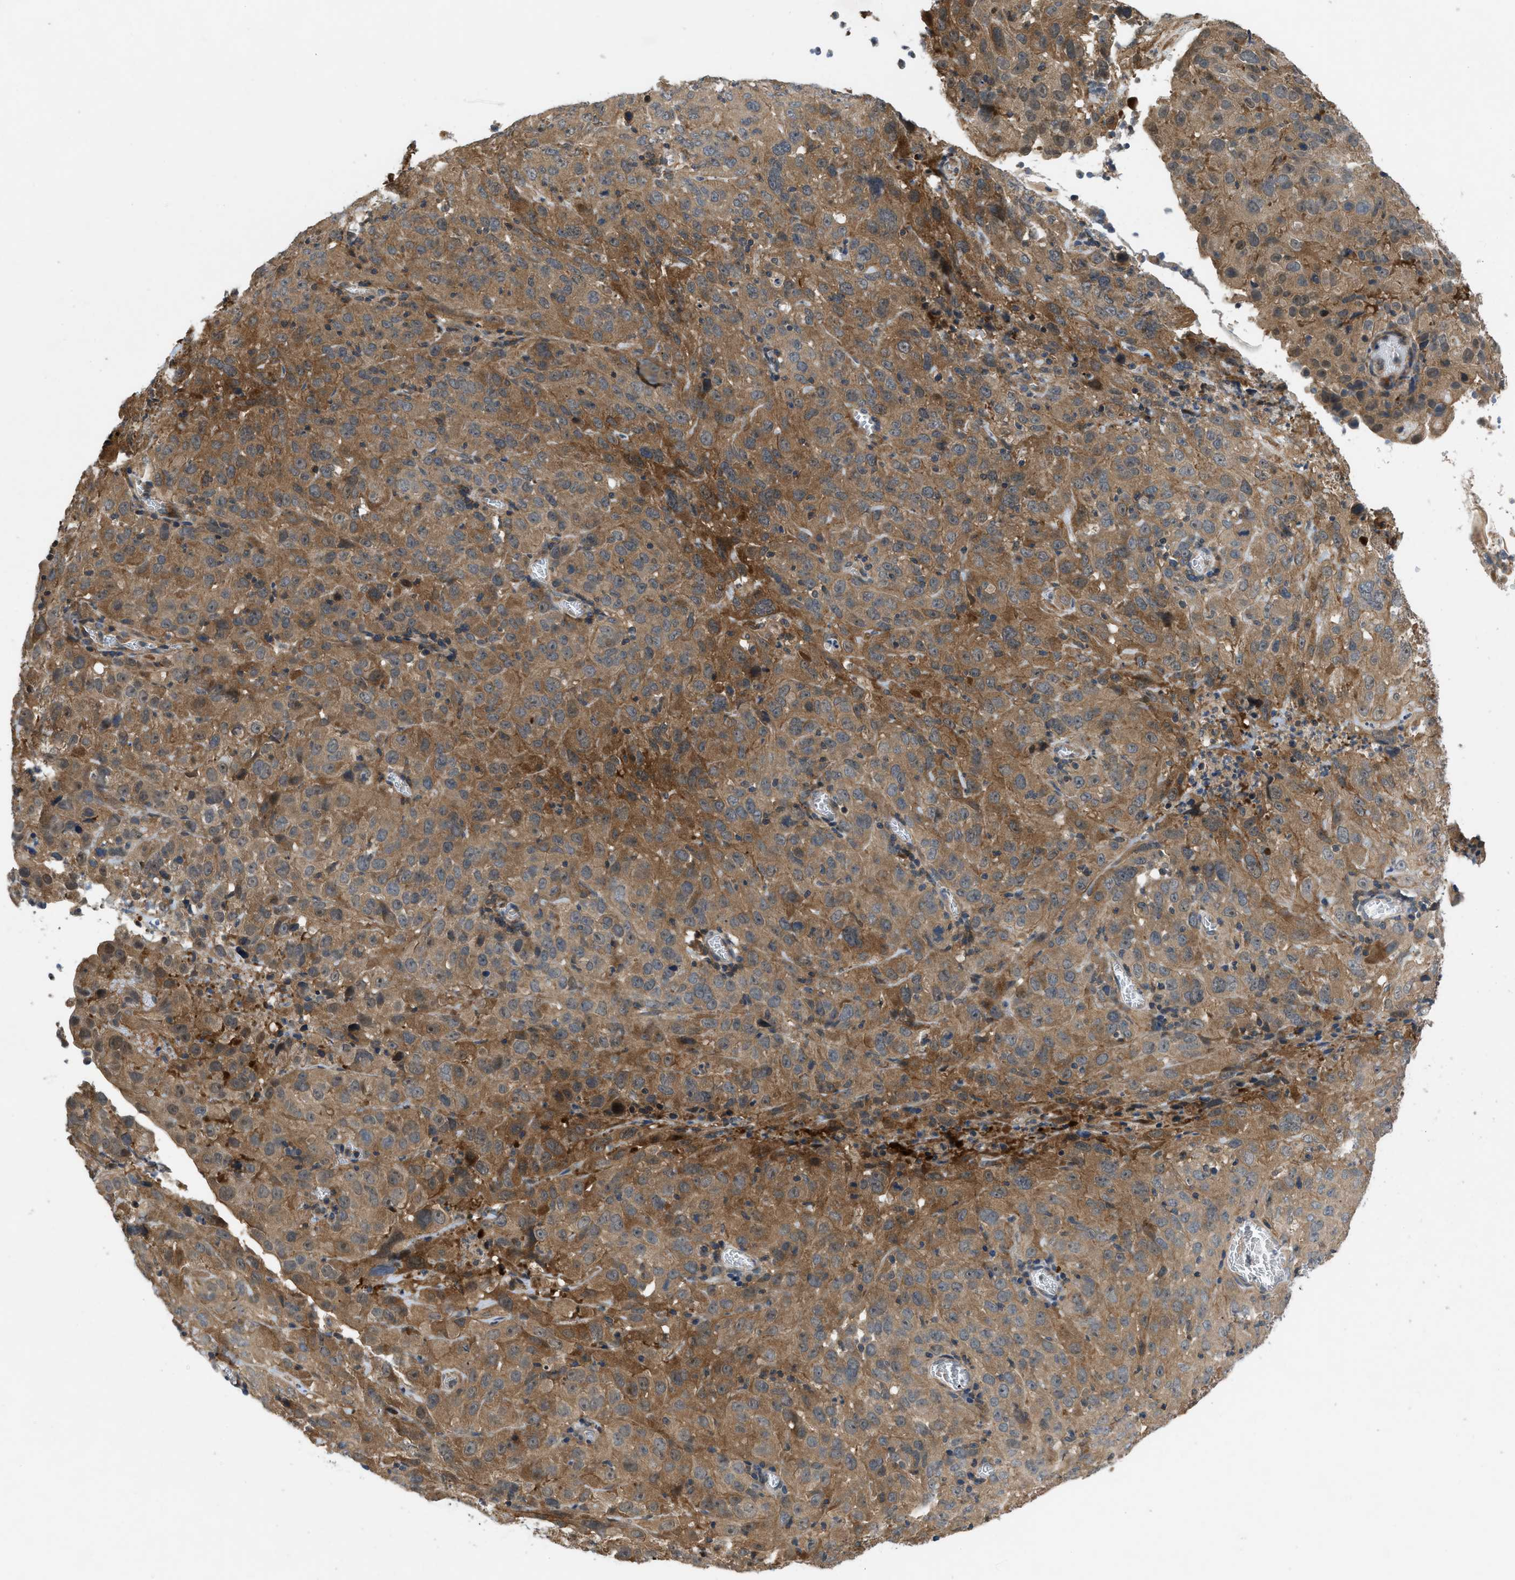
{"staining": {"intensity": "moderate", "quantity": ">75%", "location": "cytoplasmic/membranous"}, "tissue": "cervical cancer", "cell_type": "Tumor cells", "image_type": "cancer", "snomed": [{"axis": "morphology", "description": "Squamous cell carcinoma, NOS"}, {"axis": "topography", "description": "Cervix"}], "caption": "Tumor cells exhibit medium levels of moderate cytoplasmic/membranous positivity in about >75% of cells in cervical squamous cell carcinoma. (DAB (3,3'-diaminobenzidine) = brown stain, brightfield microscopy at high magnification).", "gene": "GPR31", "patient": {"sex": "female", "age": 32}}